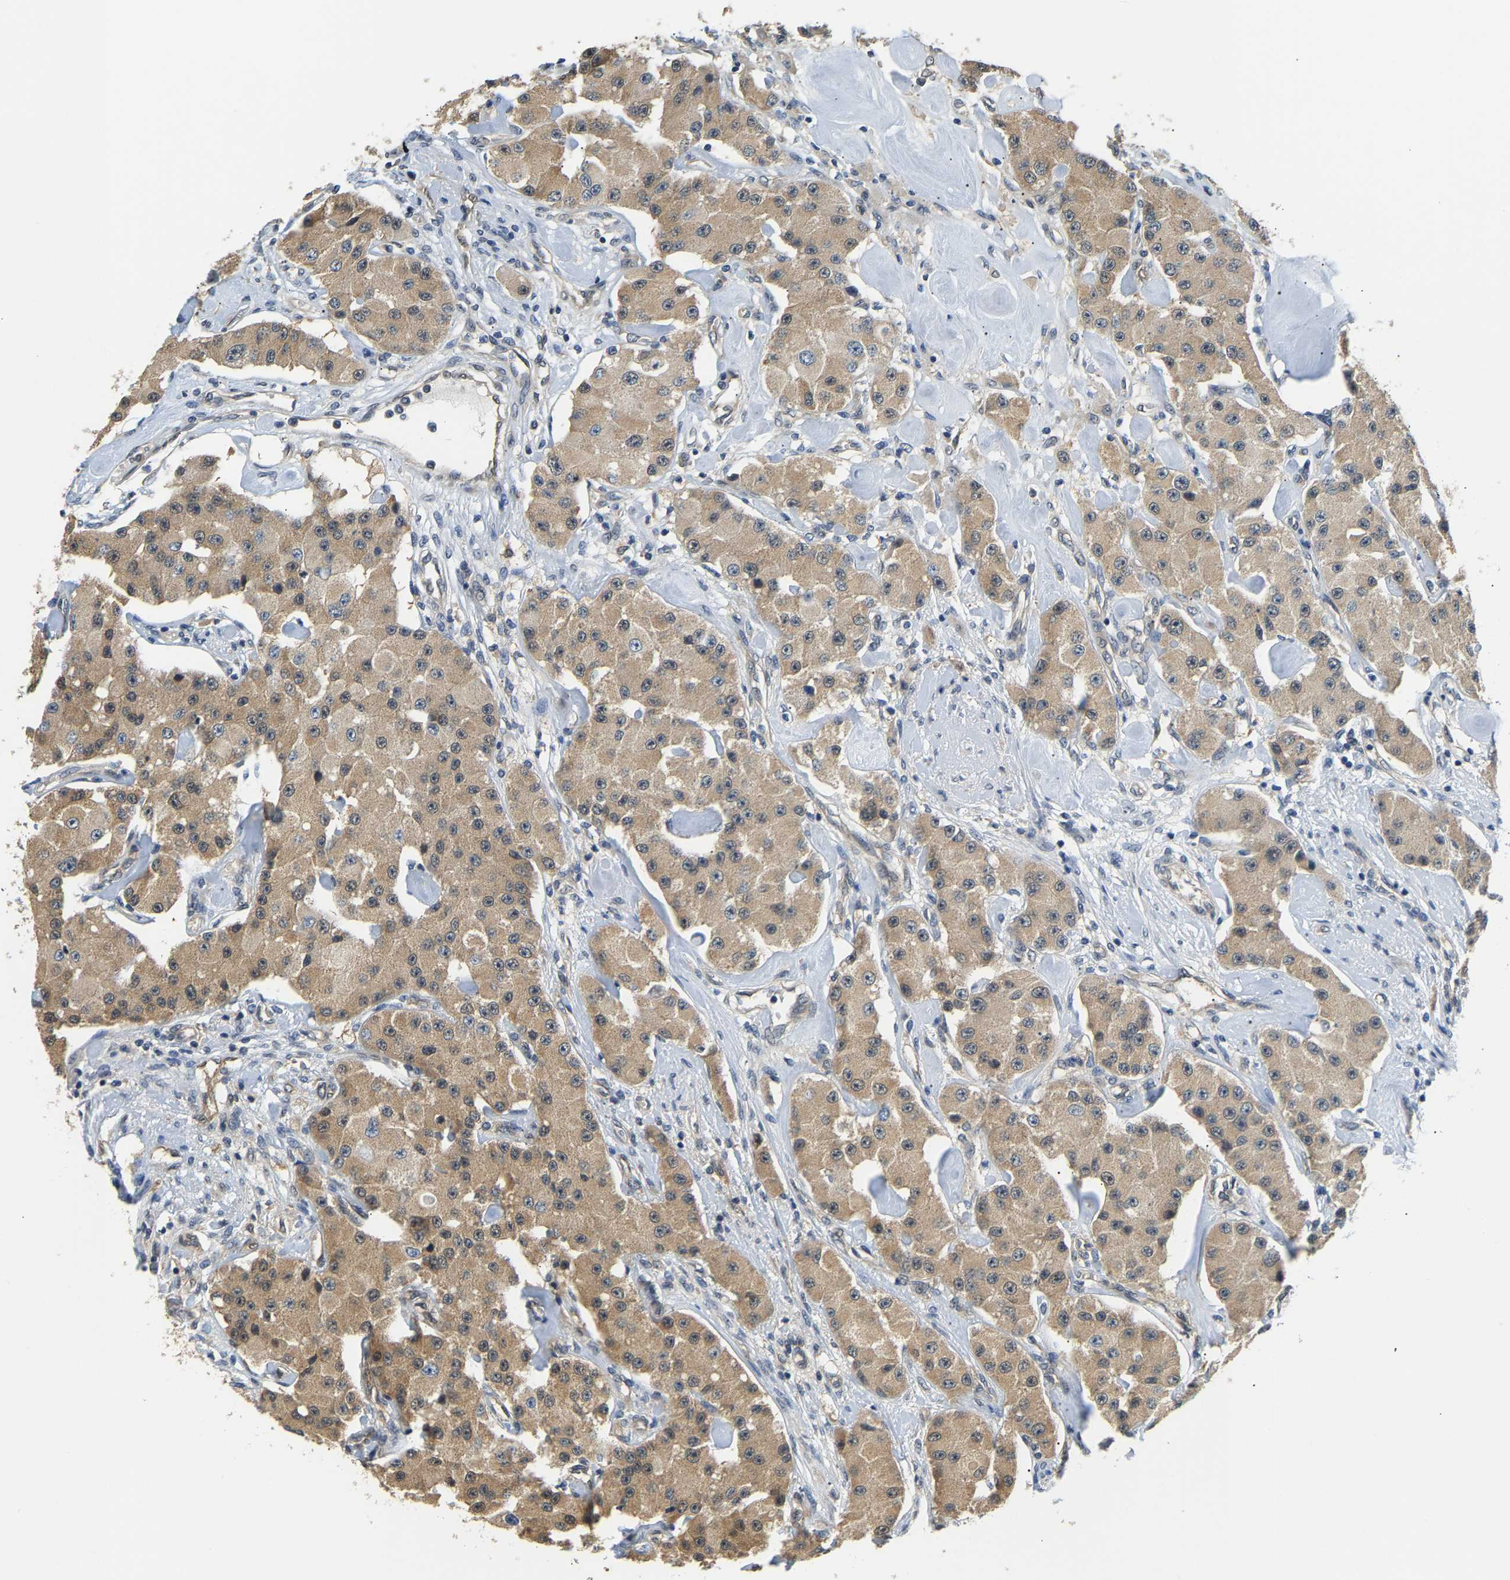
{"staining": {"intensity": "moderate", "quantity": ">75%", "location": "cytoplasmic/membranous"}, "tissue": "carcinoid", "cell_type": "Tumor cells", "image_type": "cancer", "snomed": [{"axis": "morphology", "description": "Carcinoid, malignant, NOS"}, {"axis": "topography", "description": "Pancreas"}], "caption": "Immunohistochemistry histopathology image of human malignant carcinoid stained for a protein (brown), which shows medium levels of moderate cytoplasmic/membranous expression in about >75% of tumor cells.", "gene": "ARHGEF12", "patient": {"sex": "male", "age": 41}}